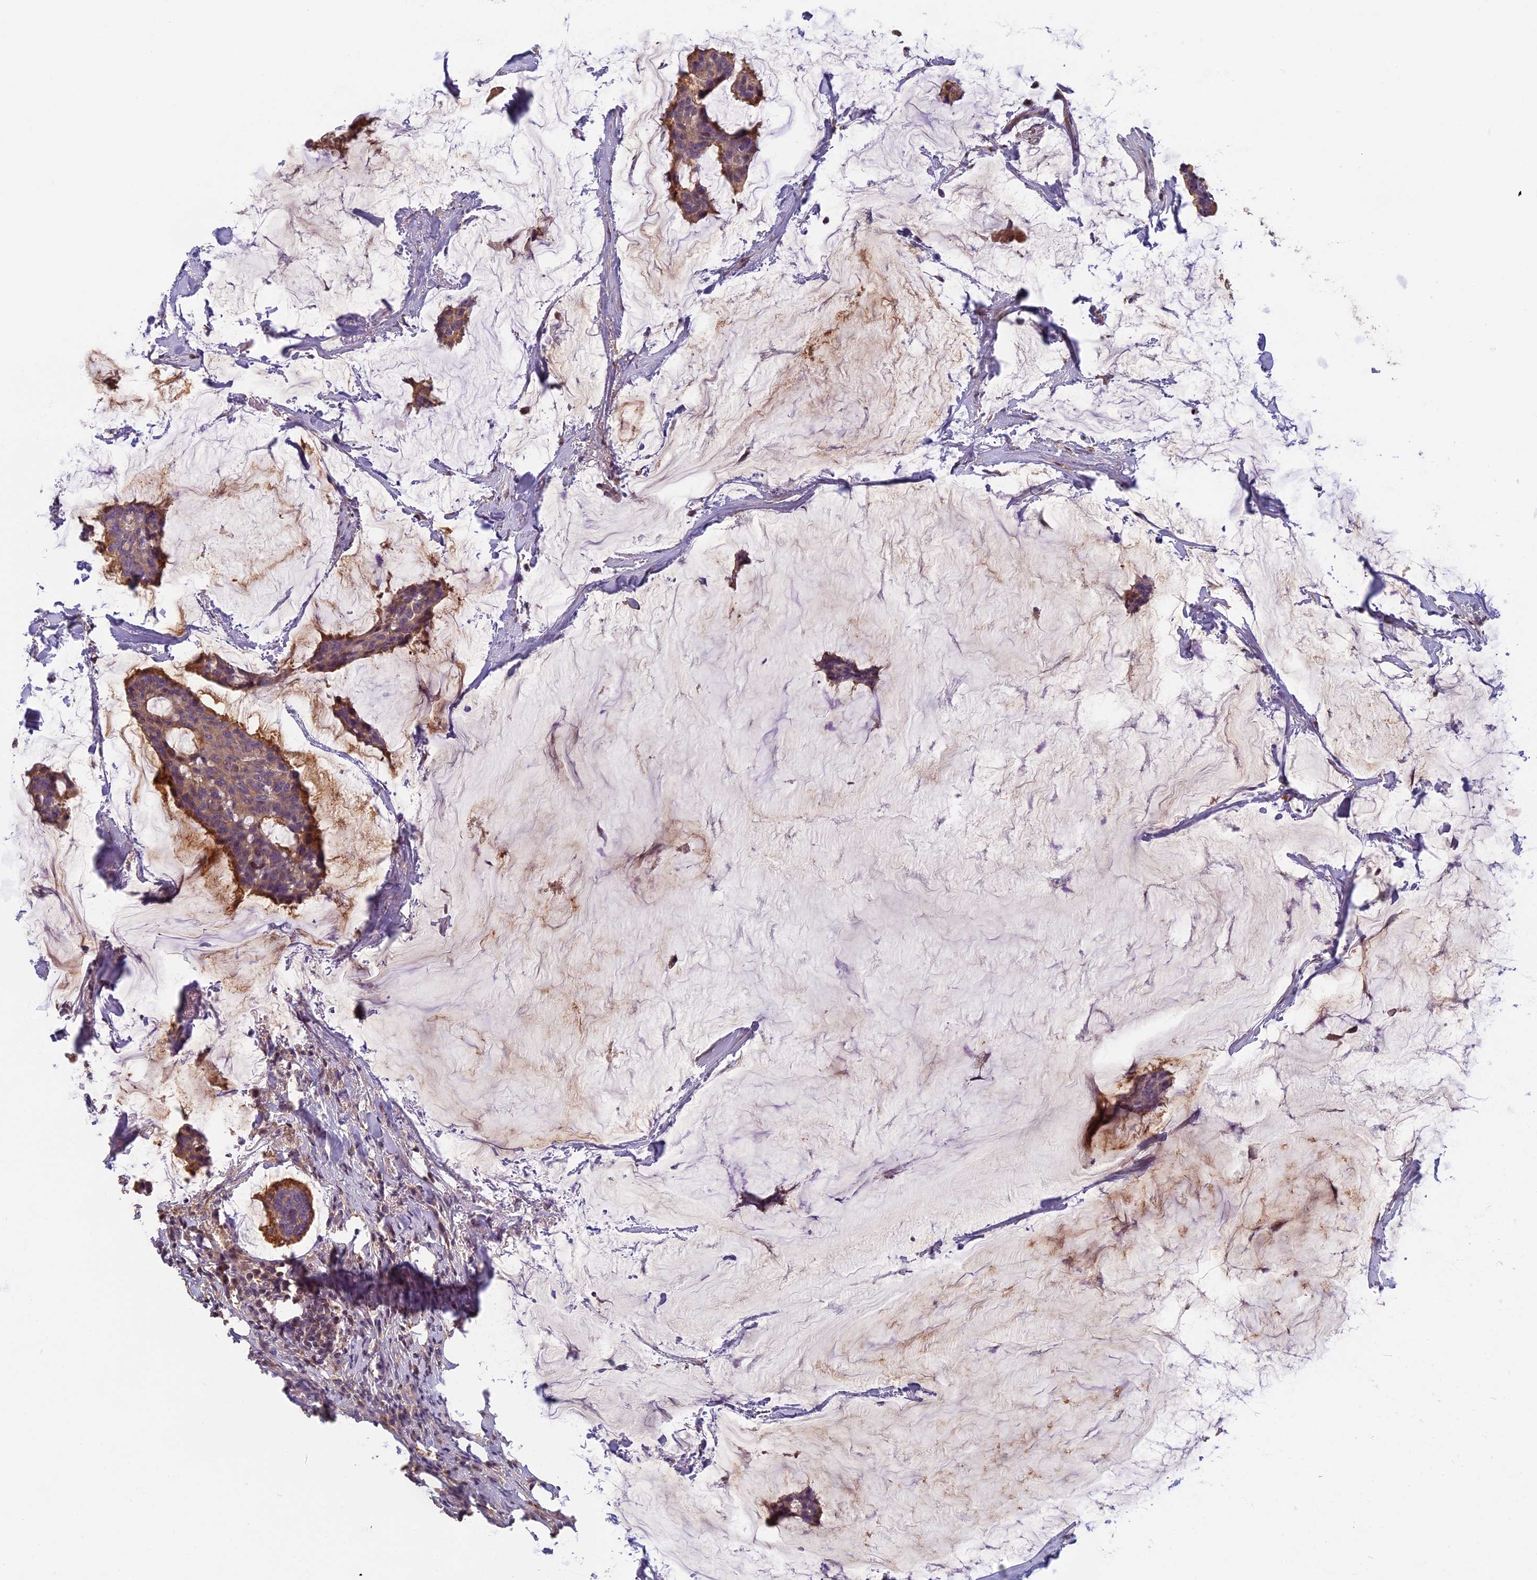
{"staining": {"intensity": "moderate", "quantity": "<25%", "location": "cytoplasmic/membranous"}, "tissue": "breast cancer", "cell_type": "Tumor cells", "image_type": "cancer", "snomed": [{"axis": "morphology", "description": "Duct carcinoma"}, {"axis": "topography", "description": "Breast"}], "caption": "The micrograph reveals staining of breast cancer (invasive ductal carcinoma), revealing moderate cytoplasmic/membranous protein expression (brown color) within tumor cells.", "gene": "AP4E1", "patient": {"sex": "female", "age": 93}}